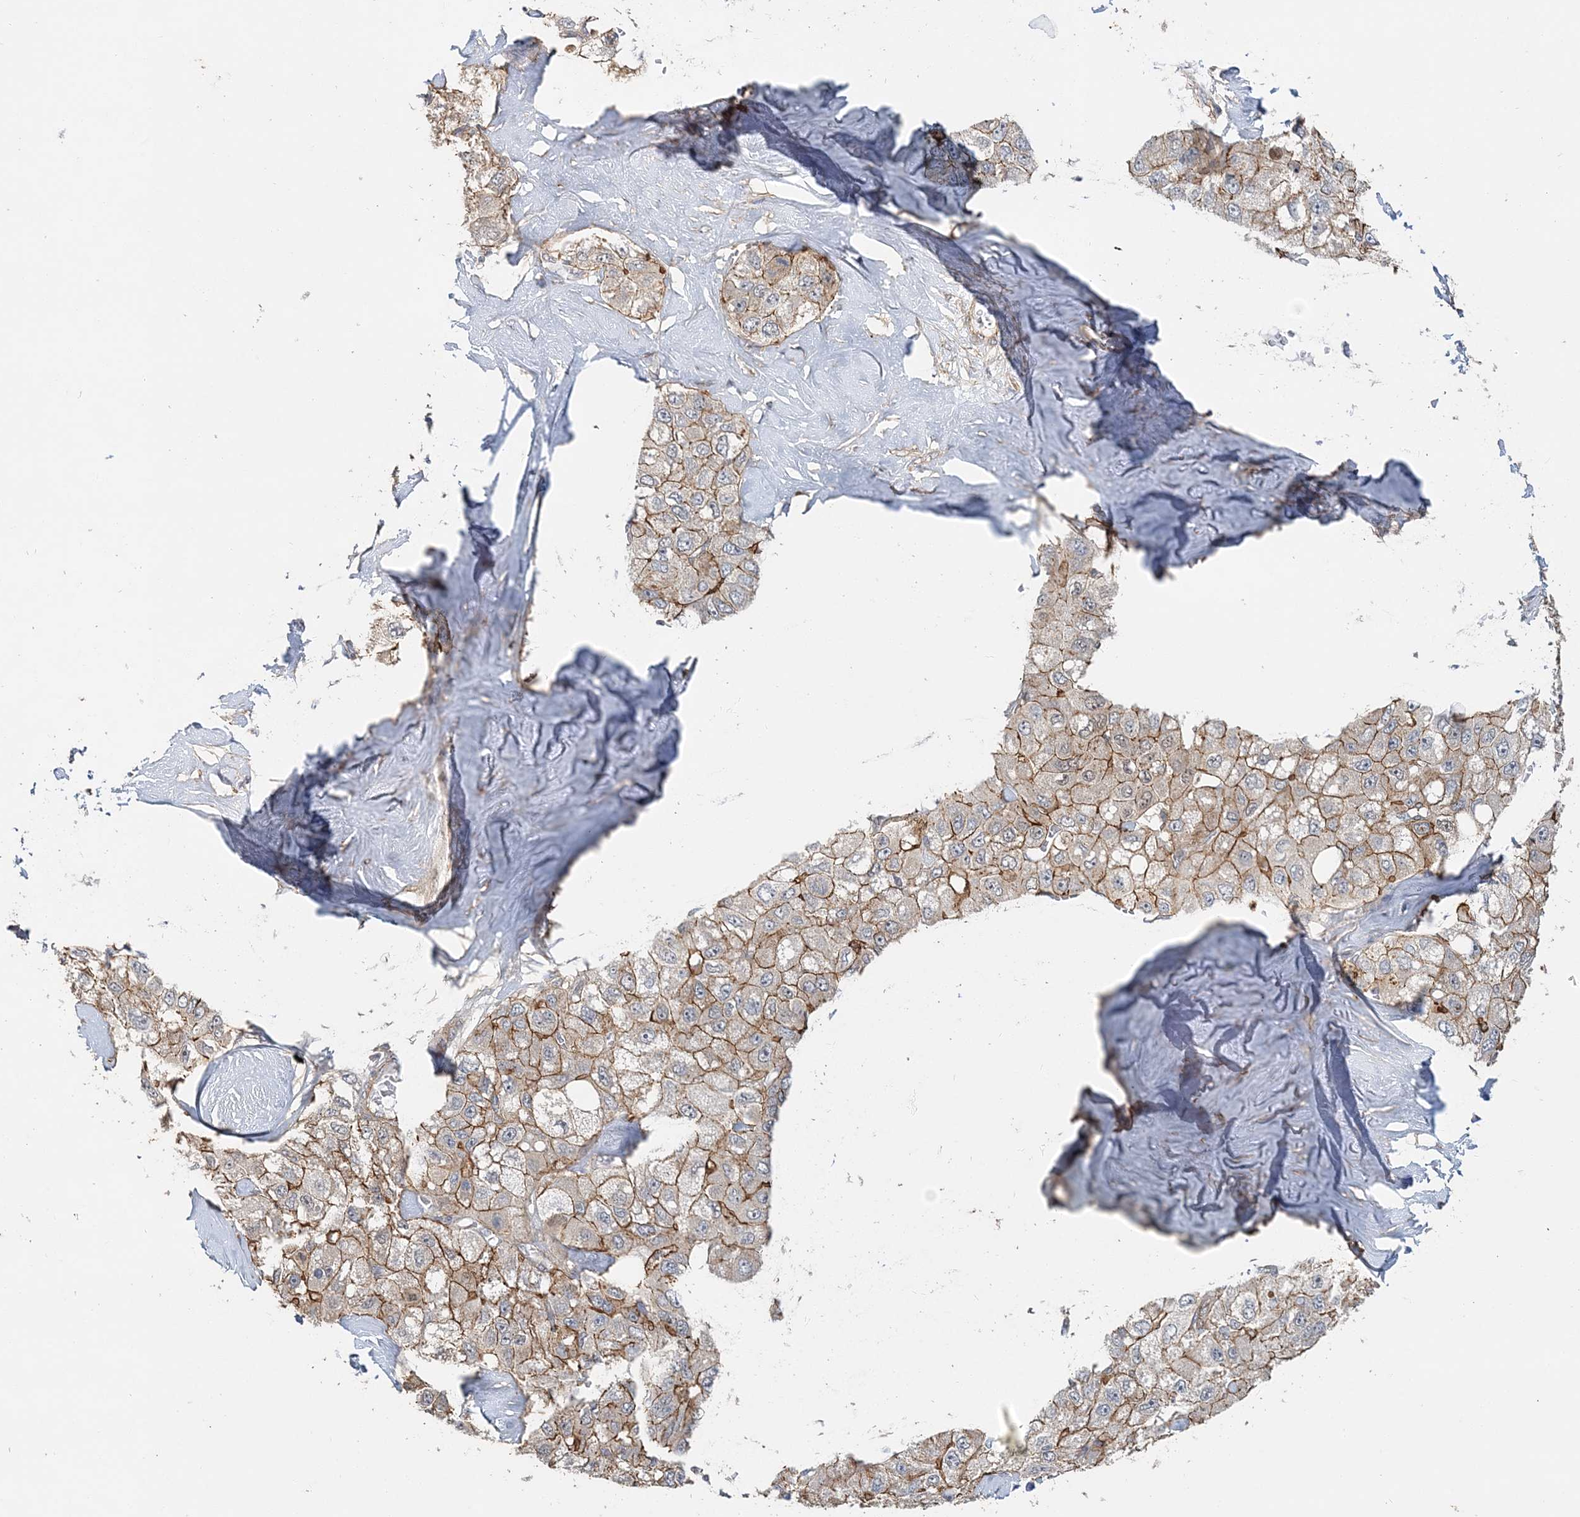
{"staining": {"intensity": "moderate", "quantity": ">75%", "location": "cytoplasmic/membranous"}, "tissue": "liver cancer", "cell_type": "Tumor cells", "image_type": "cancer", "snomed": [{"axis": "morphology", "description": "Carcinoma, Hepatocellular, NOS"}, {"axis": "topography", "description": "Liver"}], "caption": "This histopathology image demonstrates immunohistochemistry staining of human hepatocellular carcinoma (liver), with medium moderate cytoplasmic/membranous staining in about >75% of tumor cells.", "gene": "MAT2B", "patient": {"sex": "male", "age": 80}}